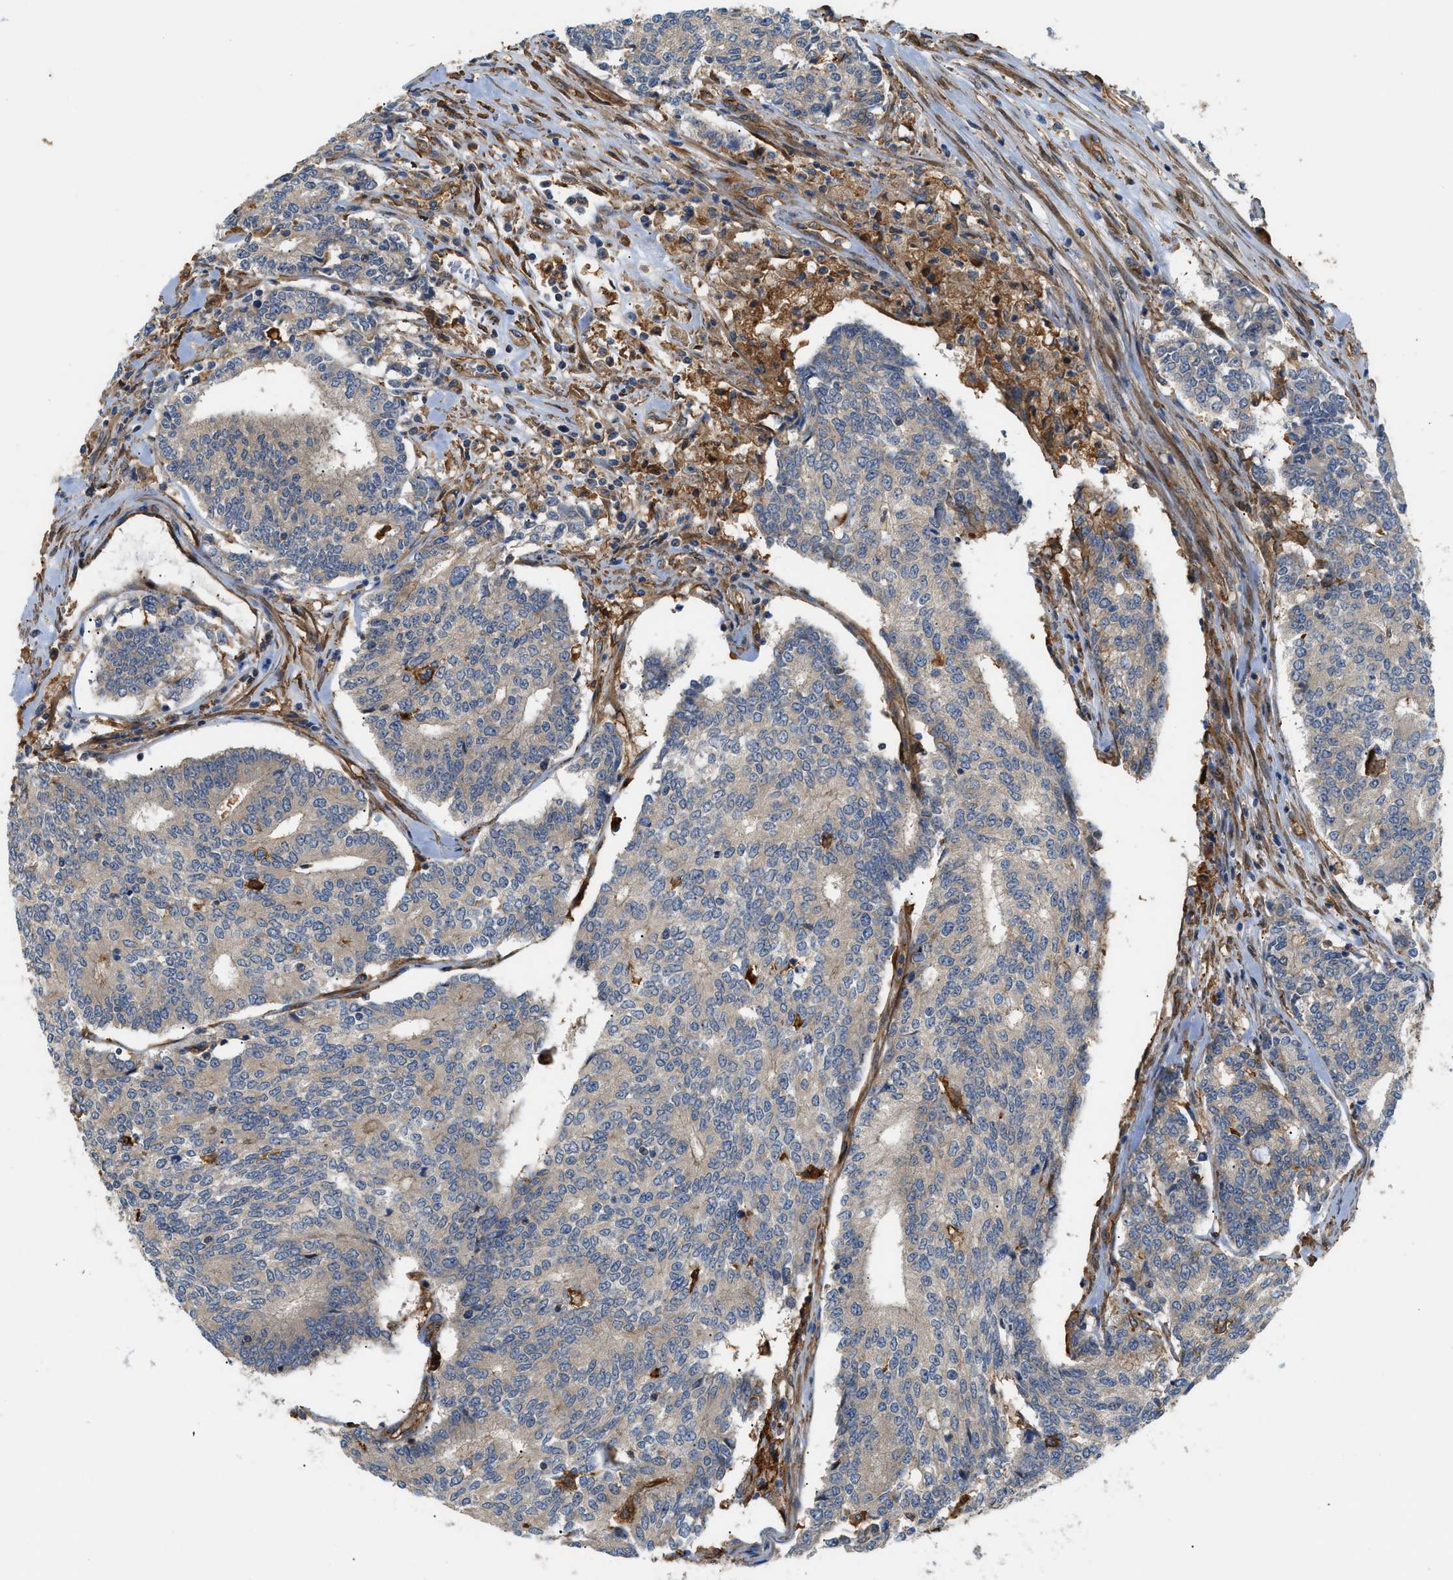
{"staining": {"intensity": "negative", "quantity": "none", "location": "none"}, "tissue": "prostate cancer", "cell_type": "Tumor cells", "image_type": "cancer", "snomed": [{"axis": "morphology", "description": "Normal tissue, NOS"}, {"axis": "morphology", "description": "Adenocarcinoma, High grade"}, {"axis": "topography", "description": "Prostate"}, {"axis": "topography", "description": "Seminal veicle"}], "caption": "DAB immunohistochemical staining of human prostate cancer reveals no significant expression in tumor cells.", "gene": "DDHD2", "patient": {"sex": "male", "age": 55}}